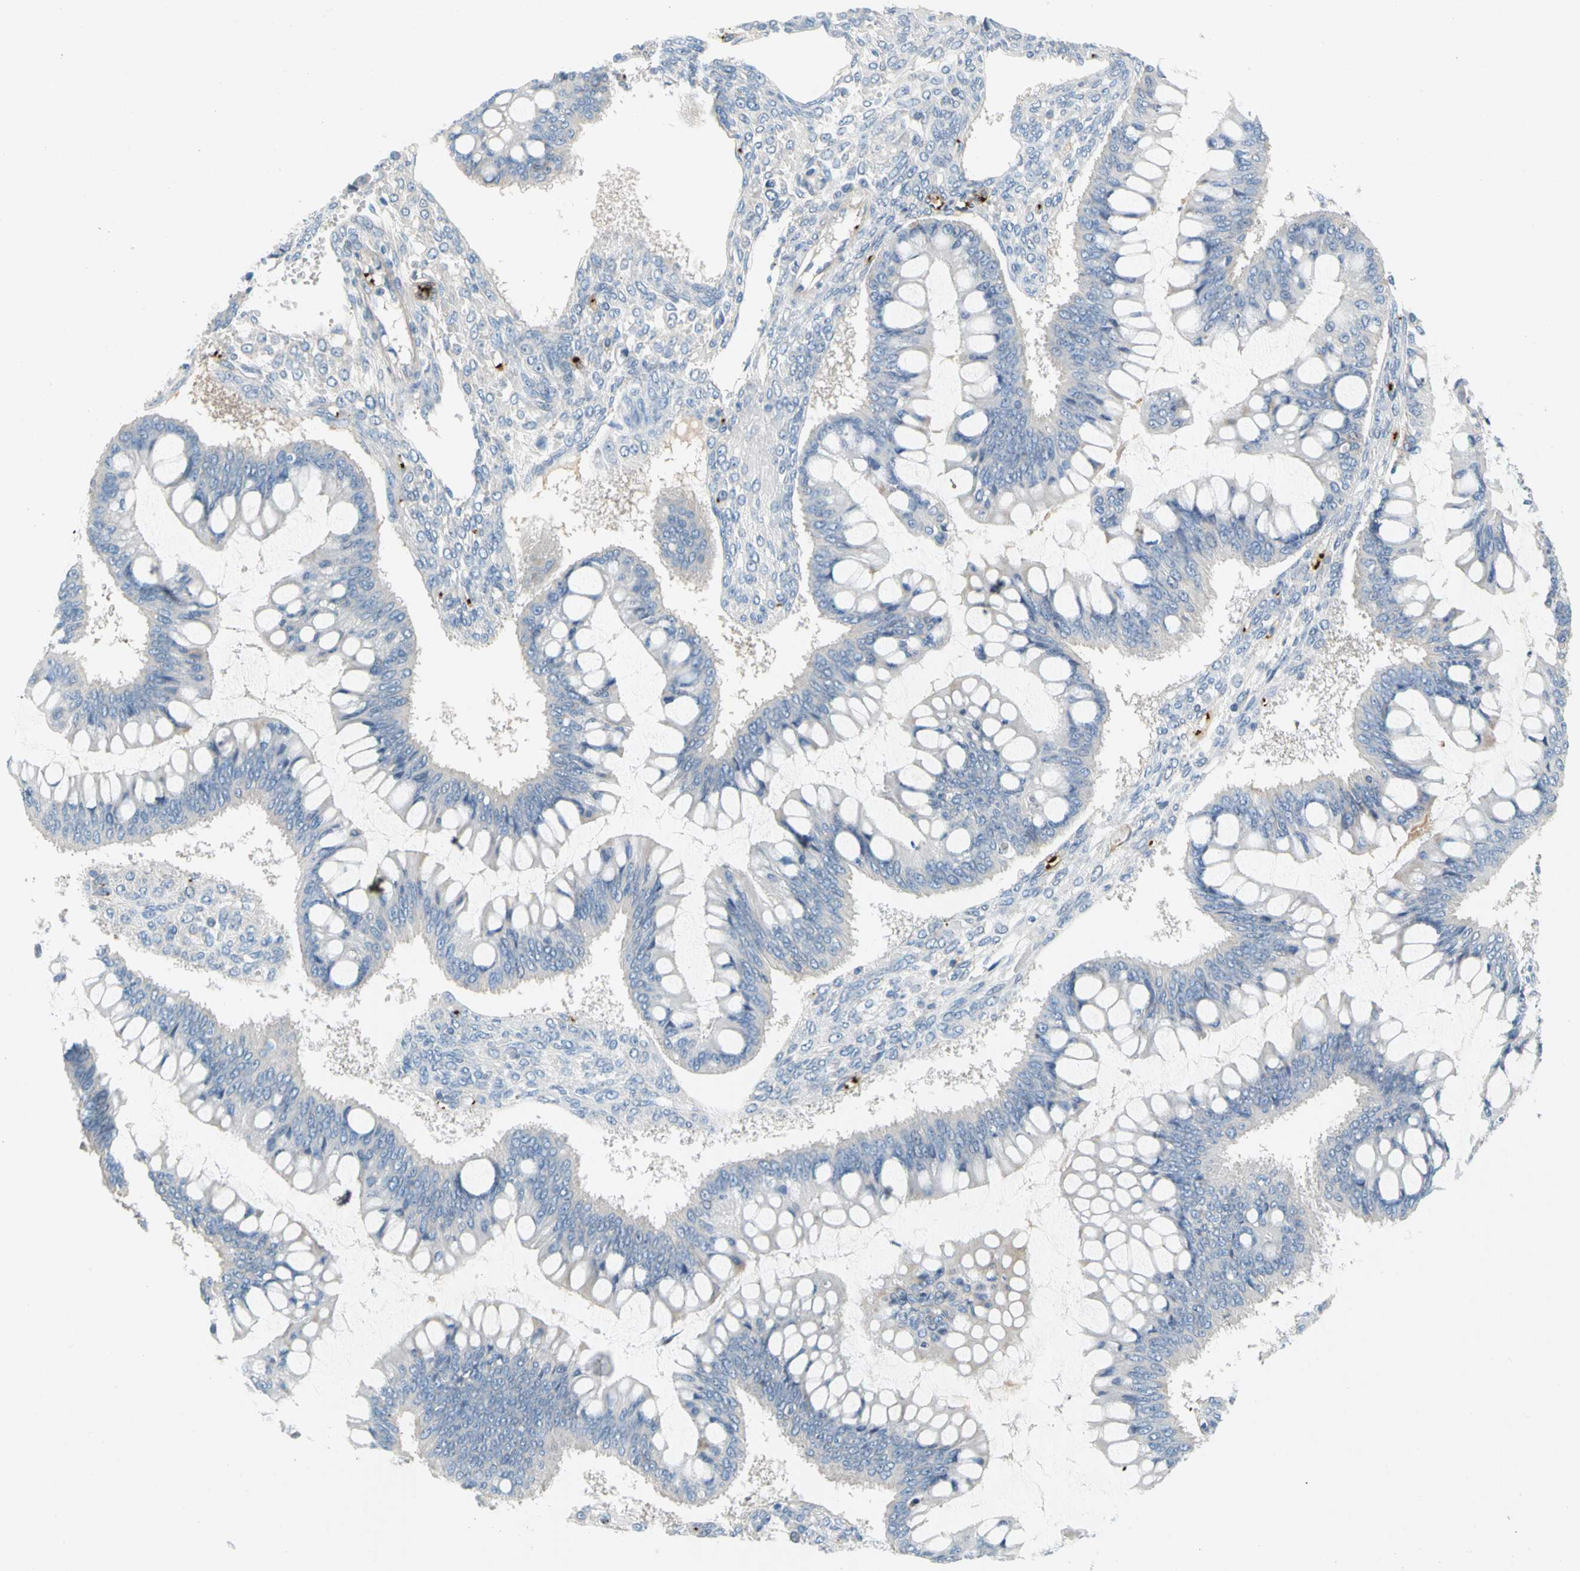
{"staining": {"intensity": "negative", "quantity": "none", "location": "none"}, "tissue": "ovarian cancer", "cell_type": "Tumor cells", "image_type": "cancer", "snomed": [{"axis": "morphology", "description": "Cystadenocarcinoma, mucinous, NOS"}, {"axis": "topography", "description": "Ovary"}], "caption": "IHC of ovarian cancer reveals no positivity in tumor cells.", "gene": "PPBP", "patient": {"sex": "female", "age": 73}}